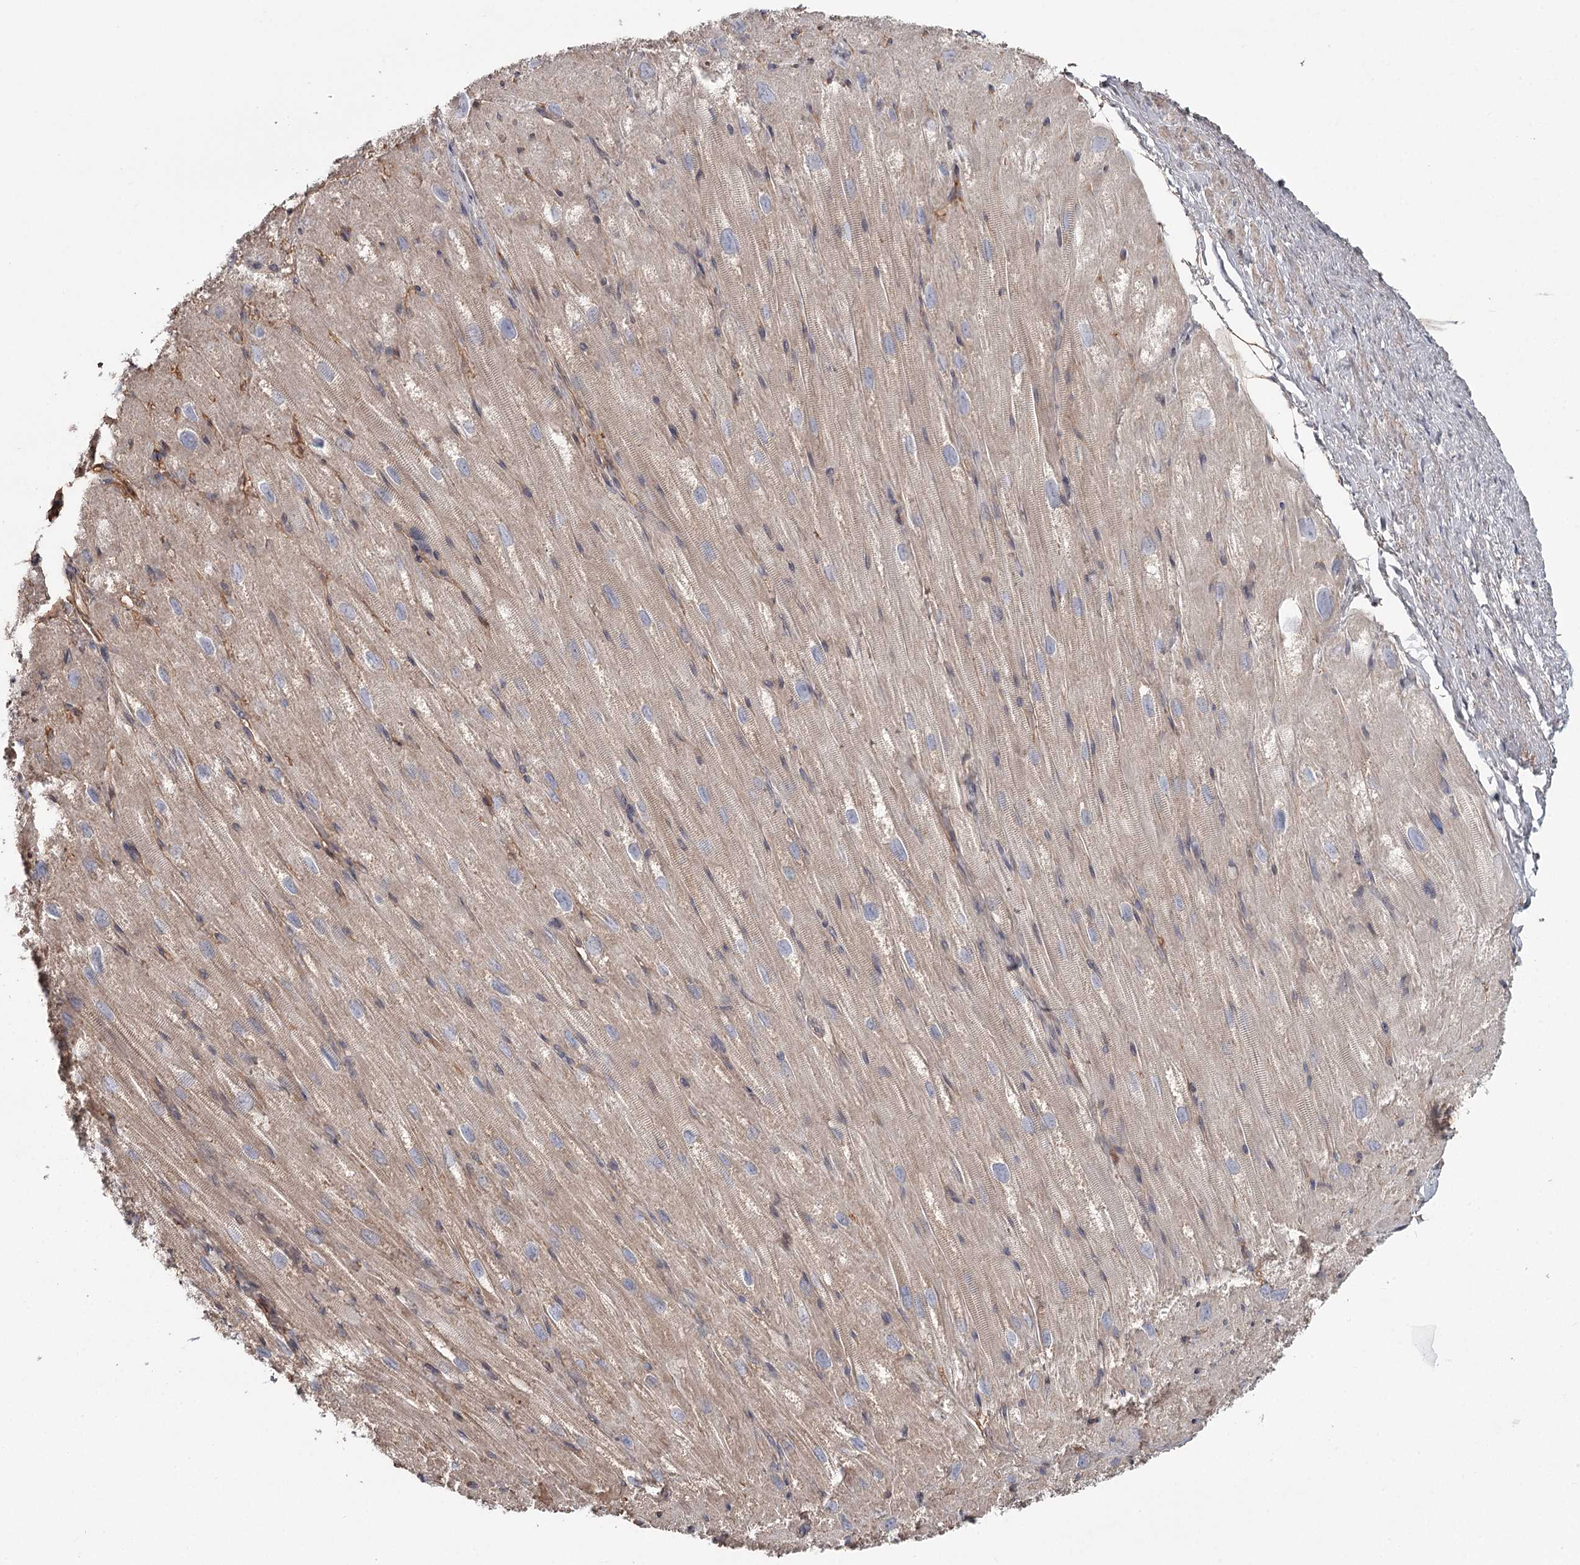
{"staining": {"intensity": "moderate", "quantity": ">75%", "location": "cytoplasmic/membranous"}, "tissue": "heart muscle", "cell_type": "Cardiomyocytes", "image_type": "normal", "snomed": [{"axis": "morphology", "description": "Normal tissue, NOS"}, {"axis": "topography", "description": "Heart"}], "caption": "Cardiomyocytes reveal medium levels of moderate cytoplasmic/membranous expression in approximately >75% of cells in unremarkable heart muscle.", "gene": "DHRS9", "patient": {"sex": "male", "age": 50}}